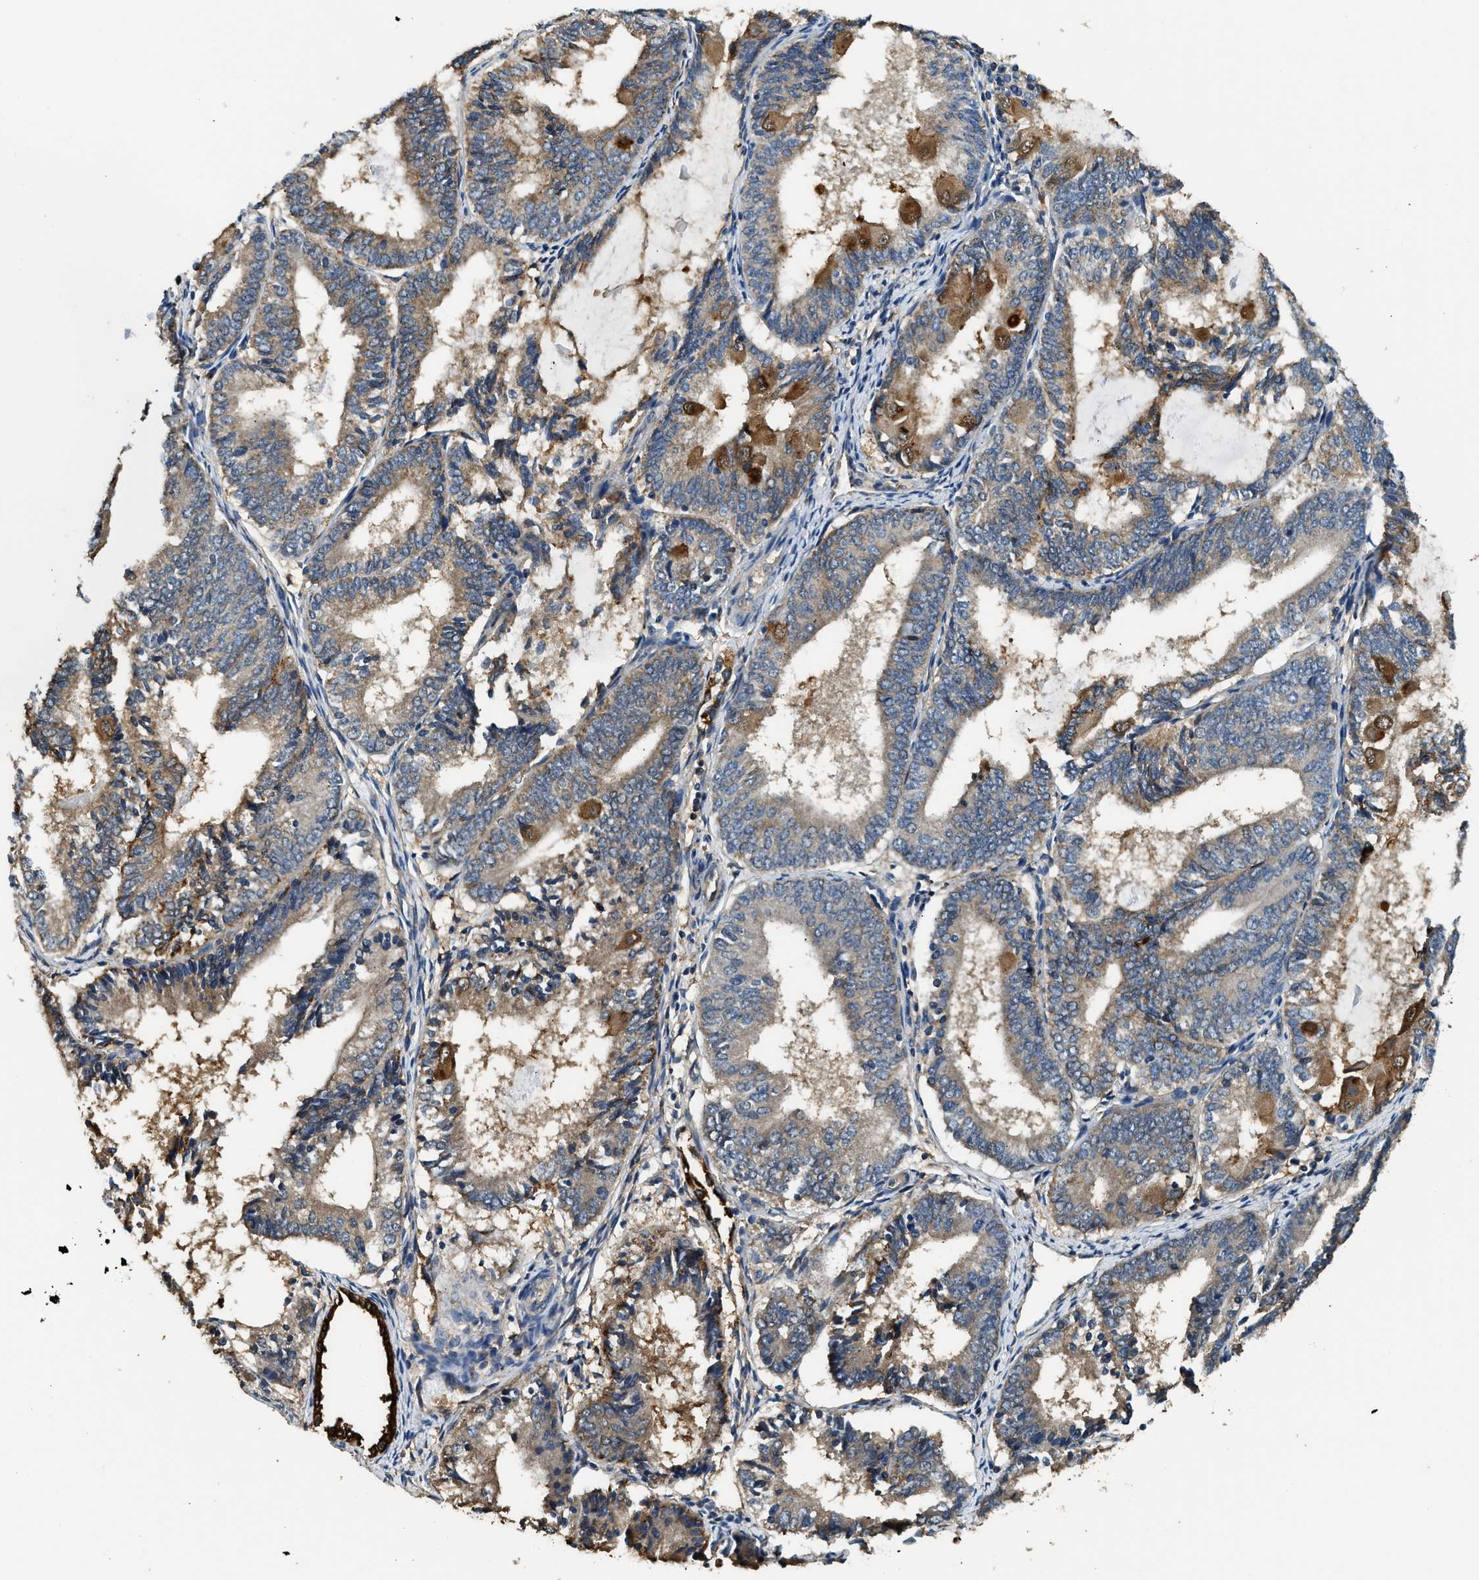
{"staining": {"intensity": "moderate", "quantity": "<25%", "location": "cytoplasmic/membranous"}, "tissue": "endometrial cancer", "cell_type": "Tumor cells", "image_type": "cancer", "snomed": [{"axis": "morphology", "description": "Adenocarcinoma, NOS"}, {"axis": "topography", "description": "Endometrium"}], "caption": "Approximately <25% of tumor cells in endometrial cancer exhibit moderate cytoplasmic/membranous protein expression as visualized by brown immunohistochemical staining.", "gene": "ANXA3", "patient": {"sex": "female", "age": 81}}